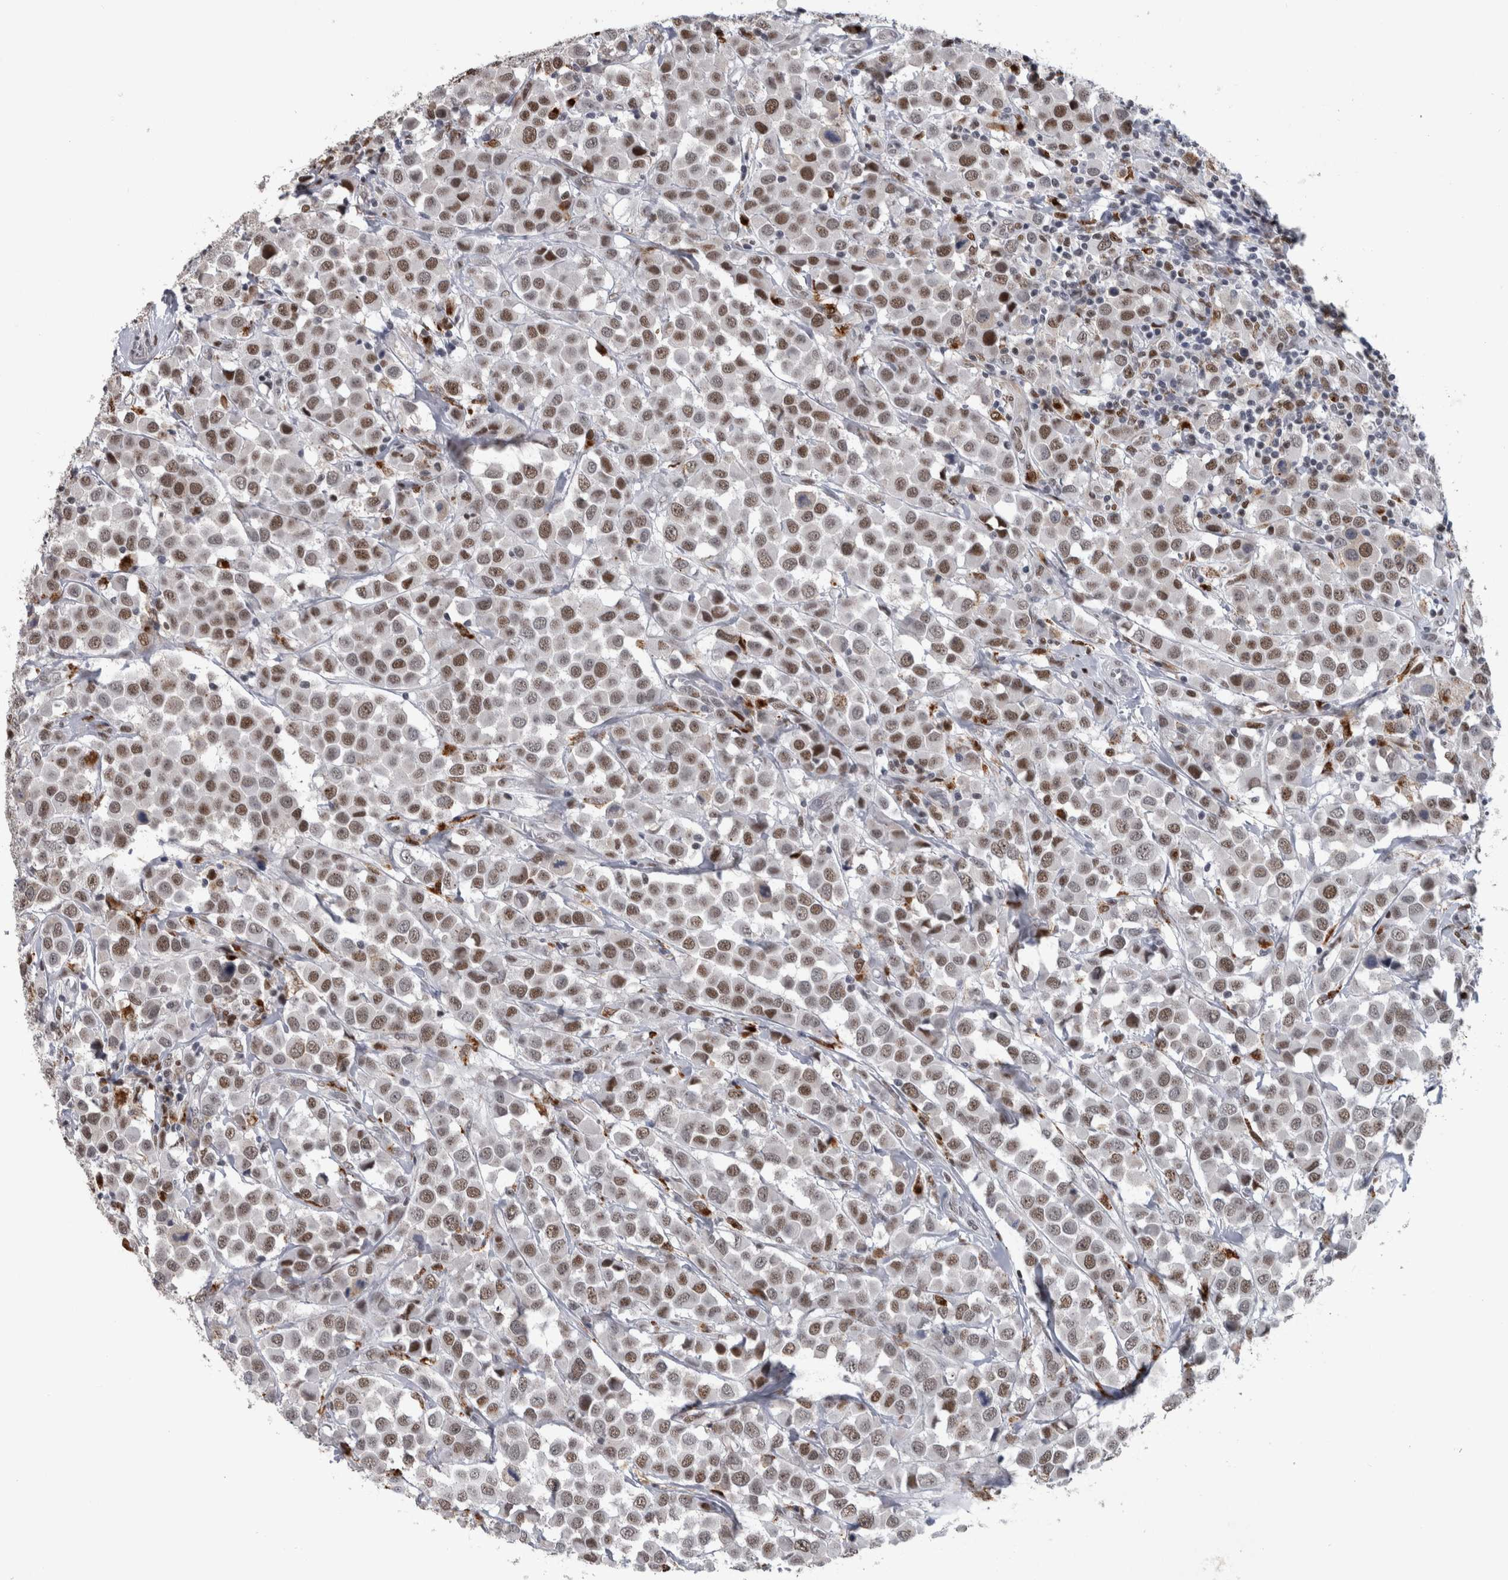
{"staining": {"intensity": "moderate", "quantity": ">75%", "location": "nuclear"}, "tissue": "breast cancer", "cell_type": "Tumor cells", "image_type": "cancer", "snomed": [{"axis": "morphology", "description": "Duct carcinoma"}, {"axis": "topography", "description": "Breast"}], "caption": "Breast cancer (infiltrating ductal carcinoma) was stained to show a protein in brown. There is medium levels of moderate nuclear staining in about >75% of tumor cells.", "gene": "POLD2", "patient": {"sex": "female", "age": 61}}